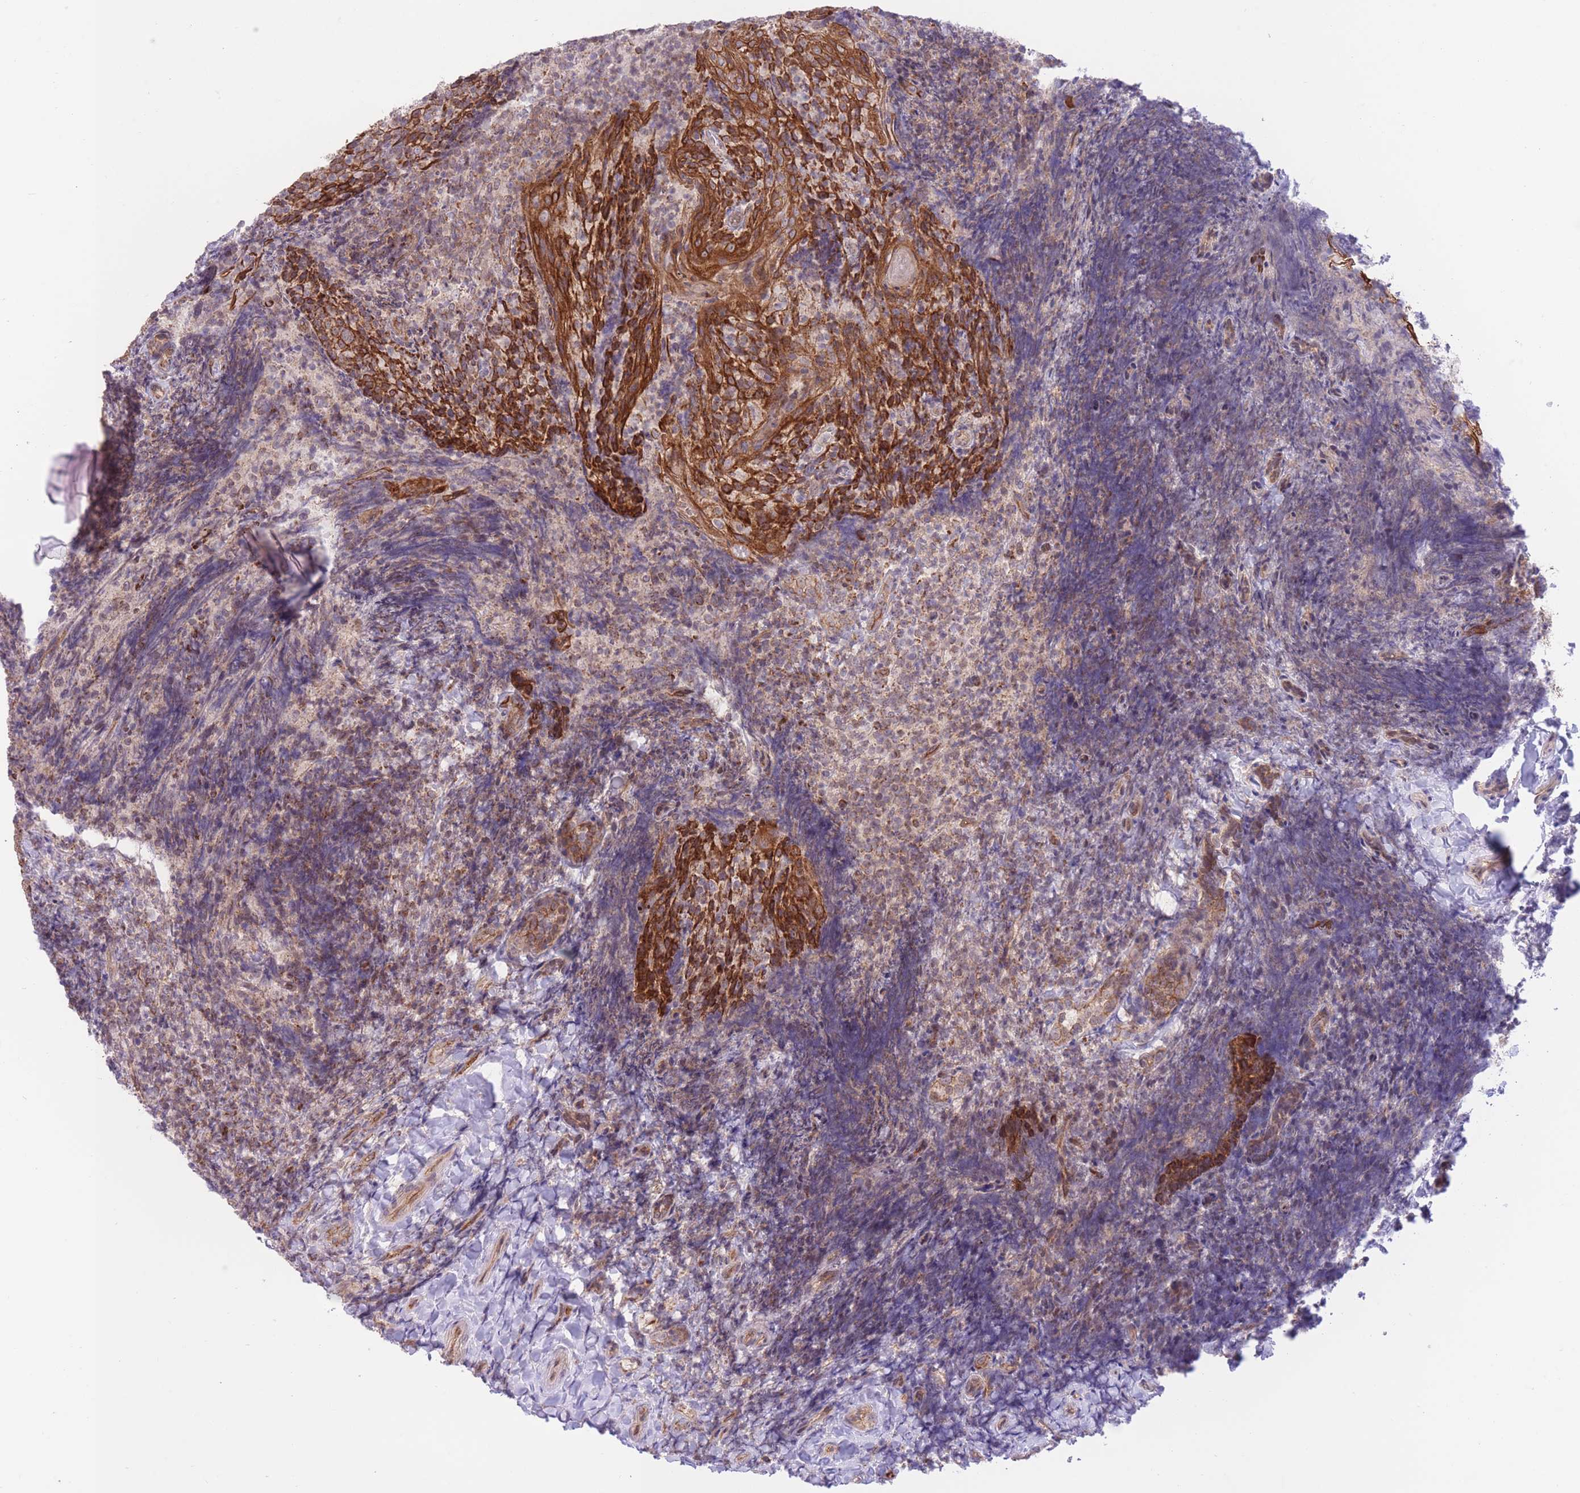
{"staining": {"intensity": "moderate", "quantity": "25%-75%", "location": "cytoplasmic/membranous"}, "tissue": "tonsil", "cell_type": "Germinal center cells", "image_type": "normal", "snomed": [{"axis": "morphology", "description": "Normal tissue, NOS"}, {"axis": "topography", "description": "Tonsil"}], "caption": "Immunohistochemistry (DAB) staining of normal human tonsil exhibits moderate cytoplasmic/membranous protein staining in about 25%-75% of germinal center cells. The protein of interest is stained brown, and the nuclei are stained in blue (DAB (3,3'-diaminobenzidine) IHC with brightfield microscopy, high magnification).", "gene": "MRPS31", "patient": {"sex": "female", "age": 10}}